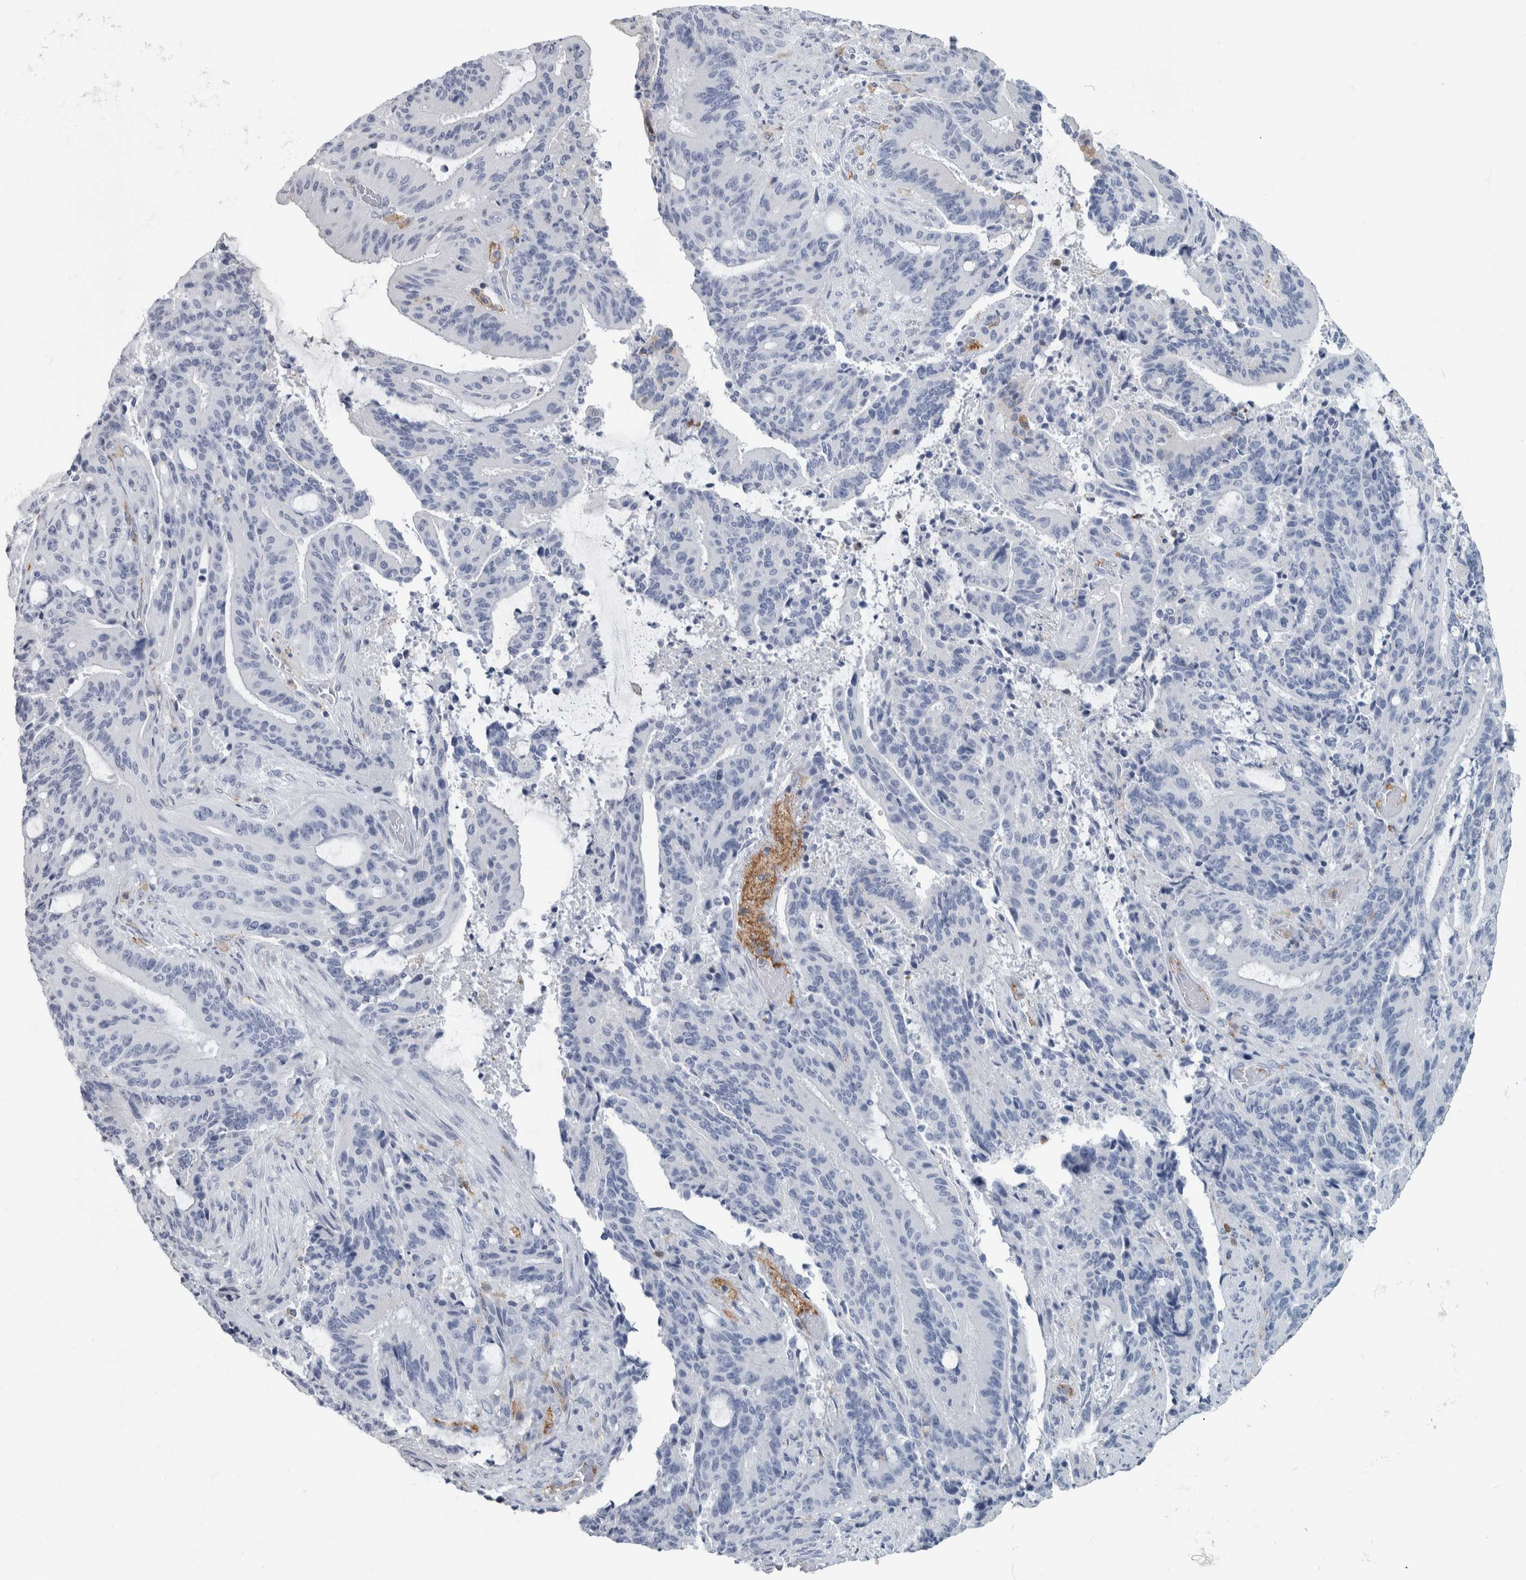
{"staining": {"intensity": "negative", "quantity": "none", "location": "none"}, "tissue": "liver cancer", "cell_type": "Tumor cells", "image_type": "cancer", "snomed": [{"axis": "morphology", "description": "Normal tissue, NOS"}, {"axis": "morphology", "description": "Cholangiocarcinoma"}, {"axis": "topography", "description": "Liver"}, {"axis": "topography", "description": "Peripheral nerve tissue"}], "caption": "Immunohistochemistry (IHC) photomicrograph of neoplastic tissue: human liver cholangiocarcinoma stained with DAB (3,3'-diaminobenzidine) reveals no significant protein positivity in tumor cells.", "gene": "SKAP2", "patient": {"sex": "female", "age": 73}}